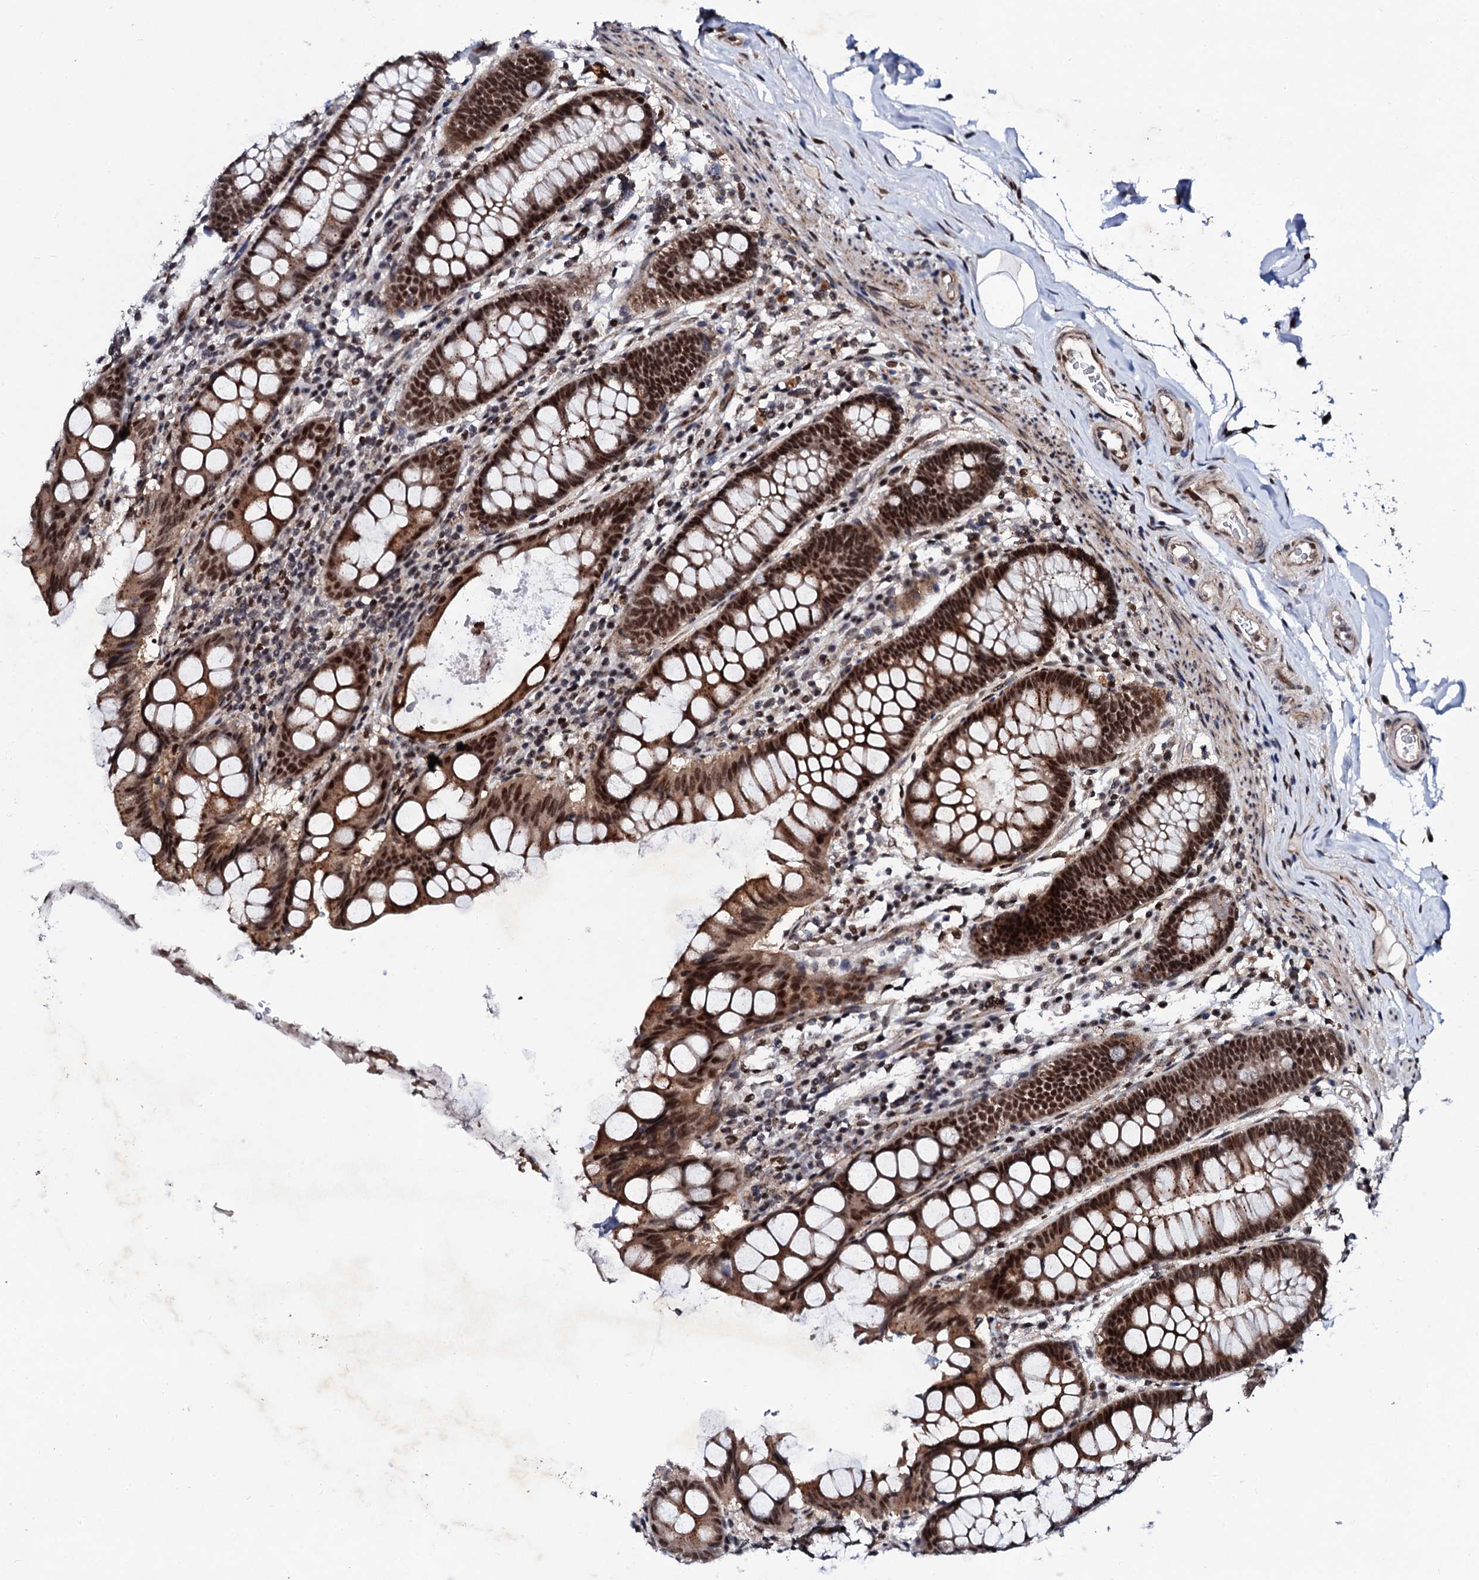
{"staining": {"intensity": "moderate", "quantity": ">75%", "location": "cytoplasmic/membranous,nuclear"}, "tissue": "colon", "cell_type": "Endothelial cells", "image_type": "normal", "snomed": [{"axis": "morphology", "description": "Normal tissue, NOS"}, {"axis": "topography", "description": "Colon"}], "caption": "Colon stained with DAB (3,3'-diaminobenzidine) immunohistochemistry shows medium levels of moderate cytoplasmic/membranous,nuclear staining in approximately >75% of endothelial cells.", "gene": "CSTF3", "patient": {"sex": "female", "age": 79}}